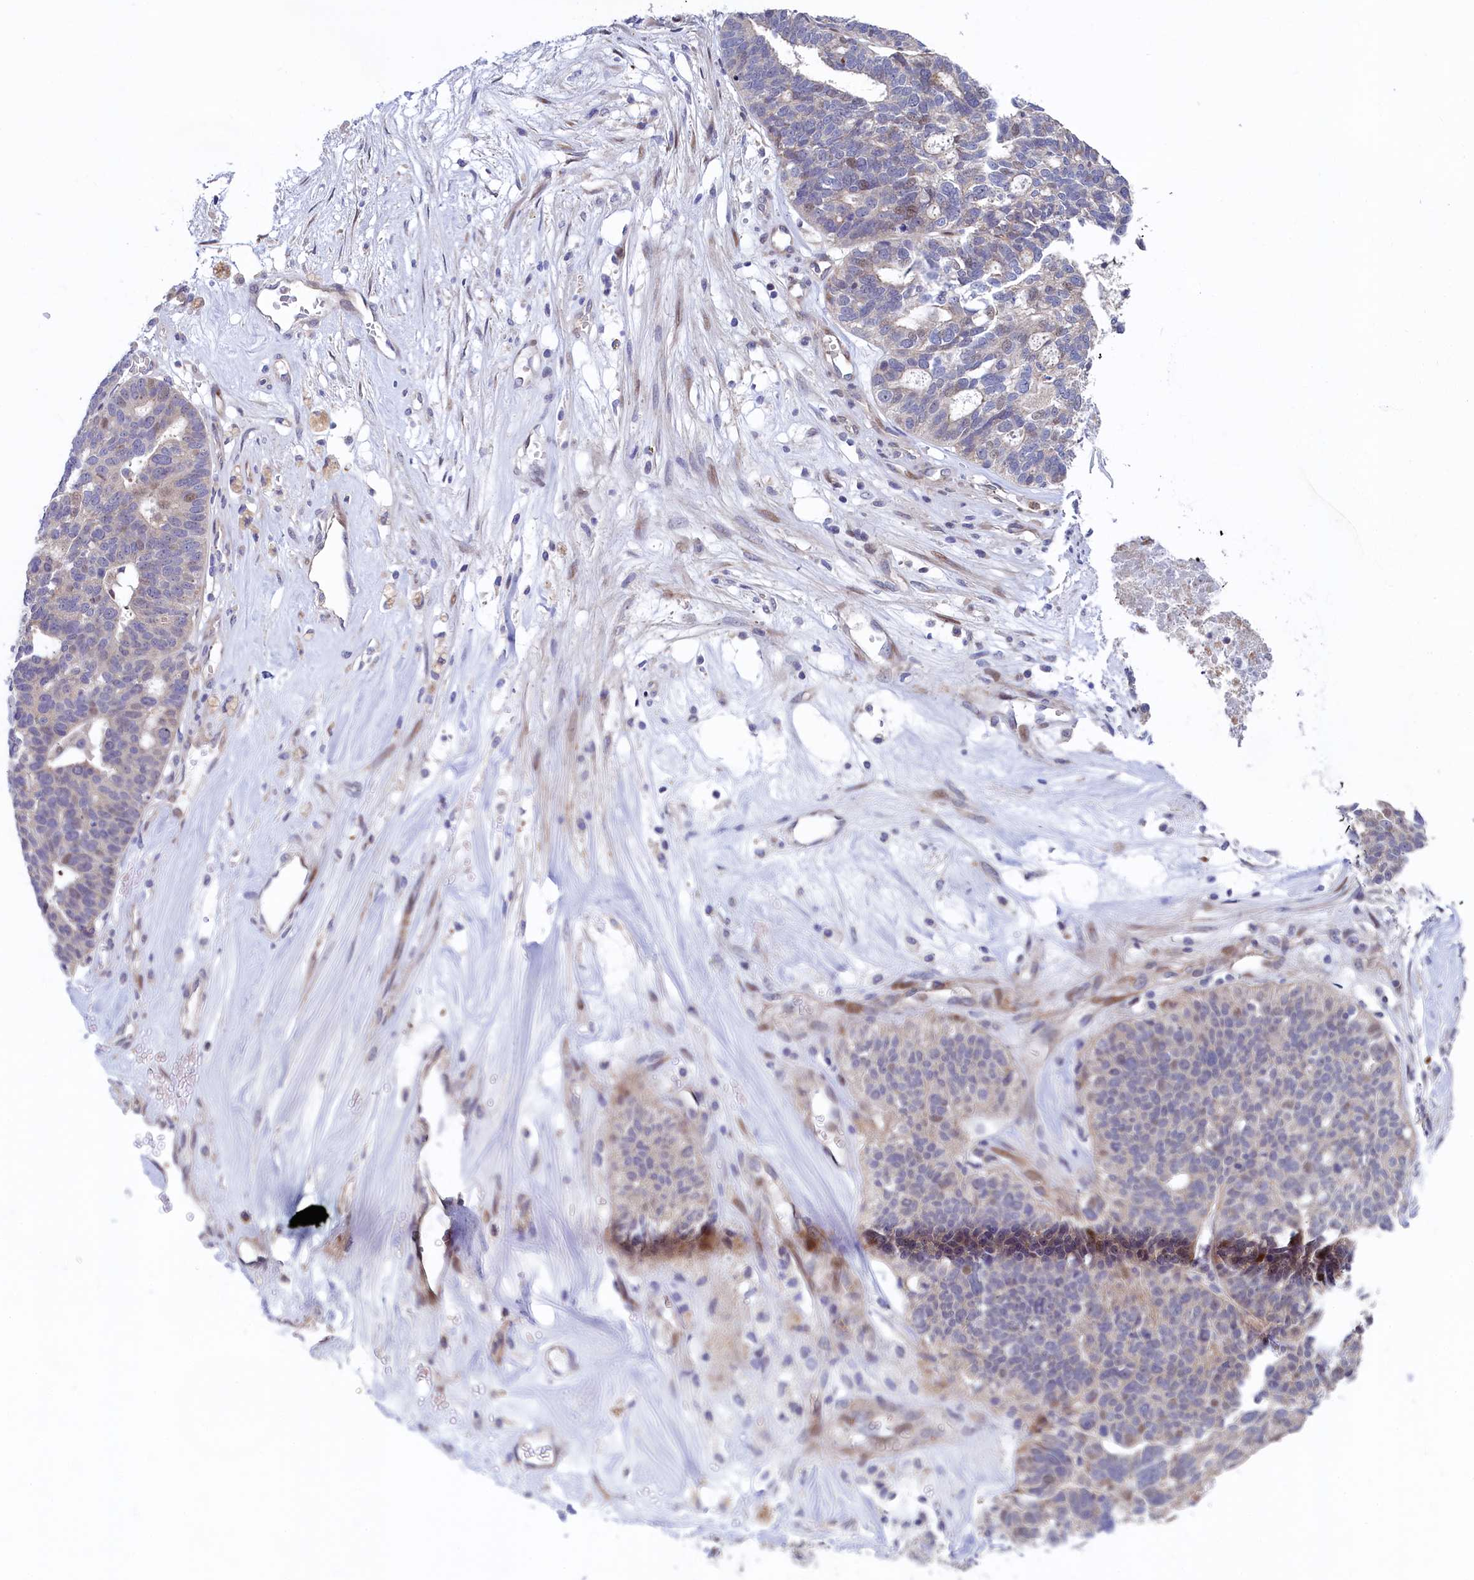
{"staining": {"intensity": "weak", "quantity": "<25%", "location": "nuclear"}, "tissue": "ovarian cancer", "cell_type": "Tumor cells", "image_type": "cancer", "snomed": [{"axis": "morphology", "description": "Cystadenocarcinoma, serous, NOS"}, {"axis": "topography", "description": "Ovary"}], "caption": "This histopathology image is of ovarian serous cystadenocarcinoma stained with IHC to label a protein in brown with the nuclei are counter-stained blue. There is no expression in tumor cells.", "gene": "PIK3C3", "patient": {"sex": "female", "age": 59}}